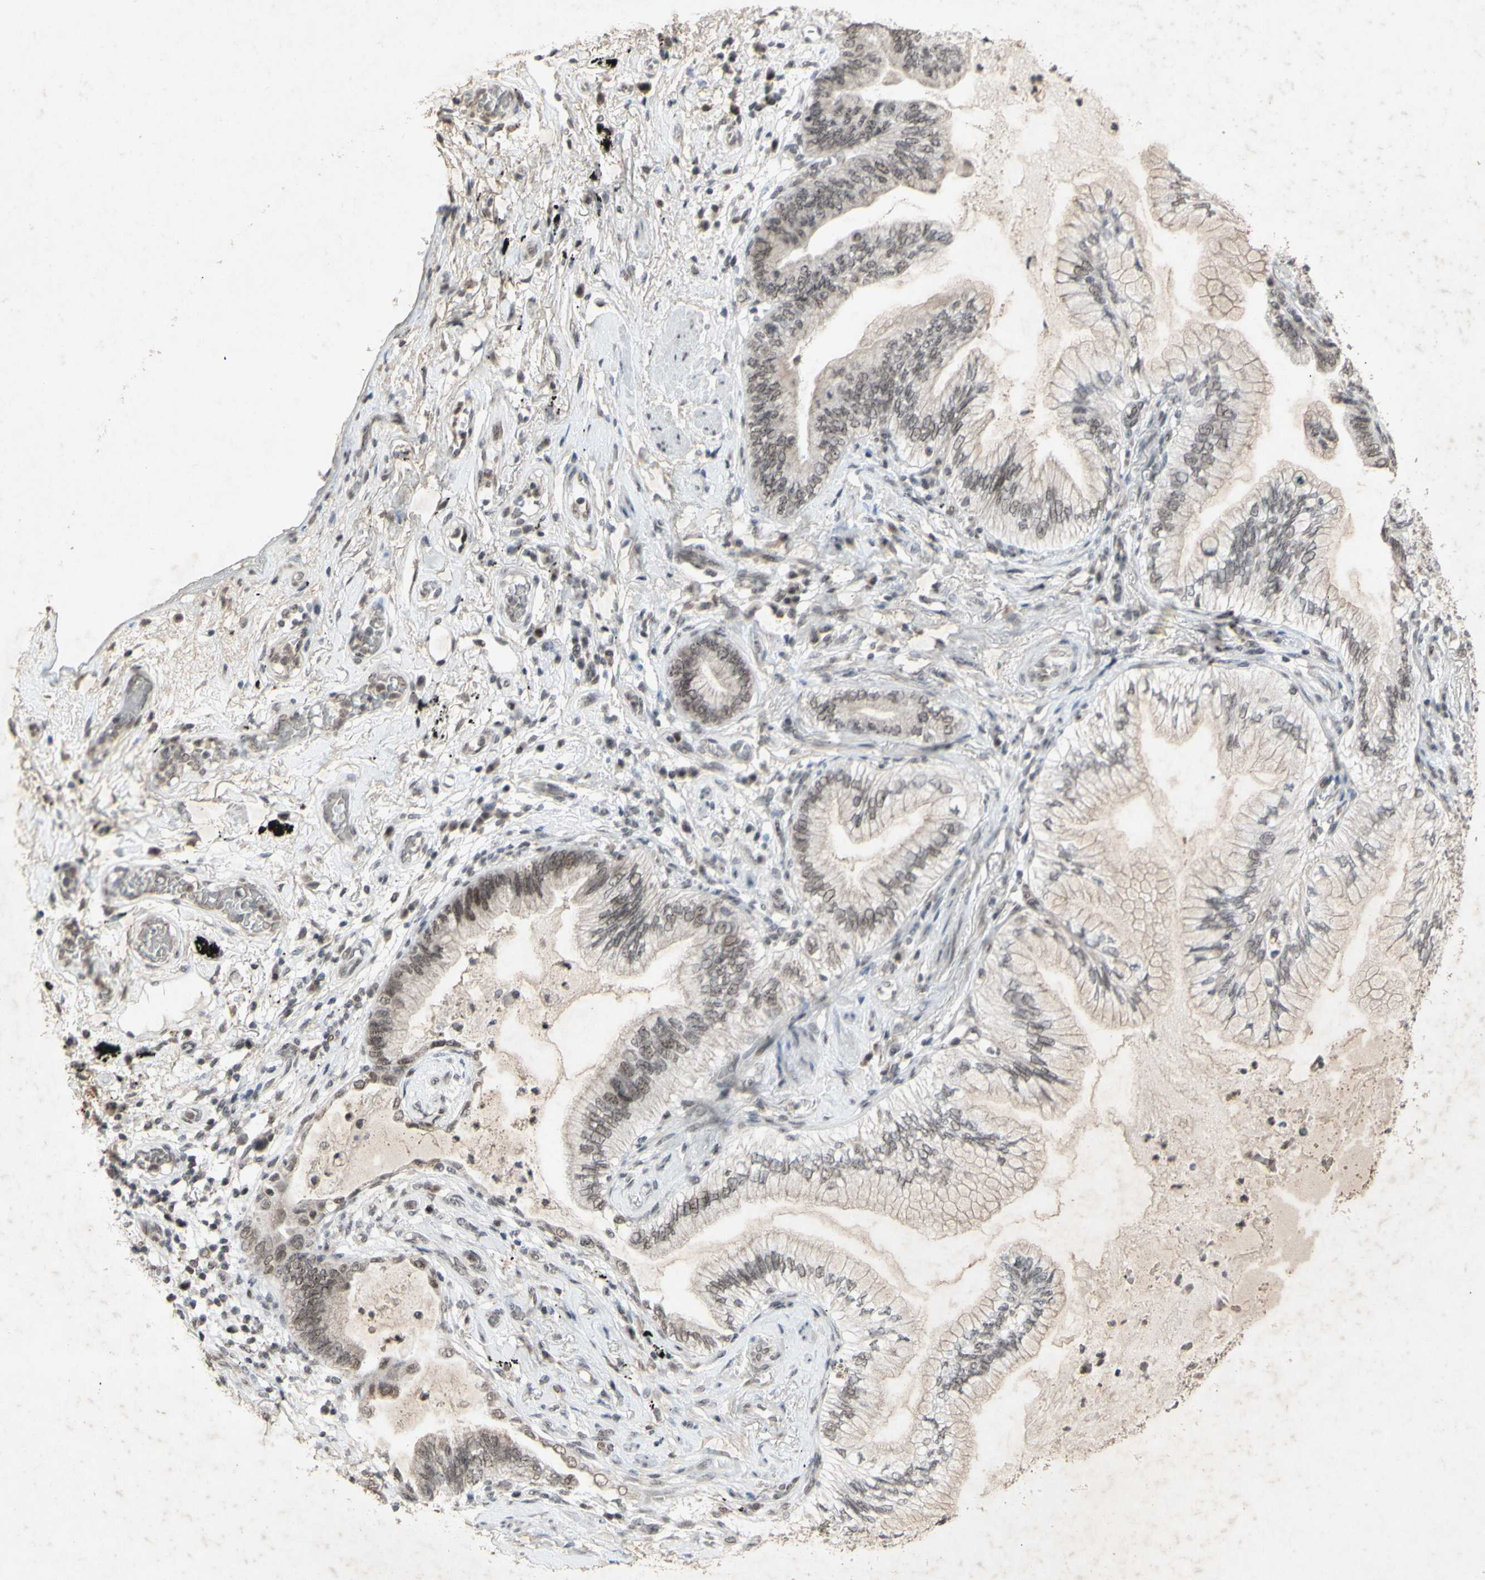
{"staining": {"intensity": "weak", "quantity": "25%-75%", "location": "nuclear"}, "tissue": "lung cancer", "cell_type": "Tumor cells", "image_type": "cancer", "snomed": [{"axis": "morphology", "description": "Normal tissue, NOS"}, {"axis": "morphology", "description": "Adenocarcinoma, NOS"}, {"axis": "topography", "description": "Bronchus"}, {"axis": "topography", "description": "Lung"}], "caption": "About 25%-75% of tumor cells in adenocarcinoma (lung) show weak nuclear protein expression as visualized by brown immunohistochemical staining.", "gene": "CENPB", "patient": {"sex": "female", "age": 70}}